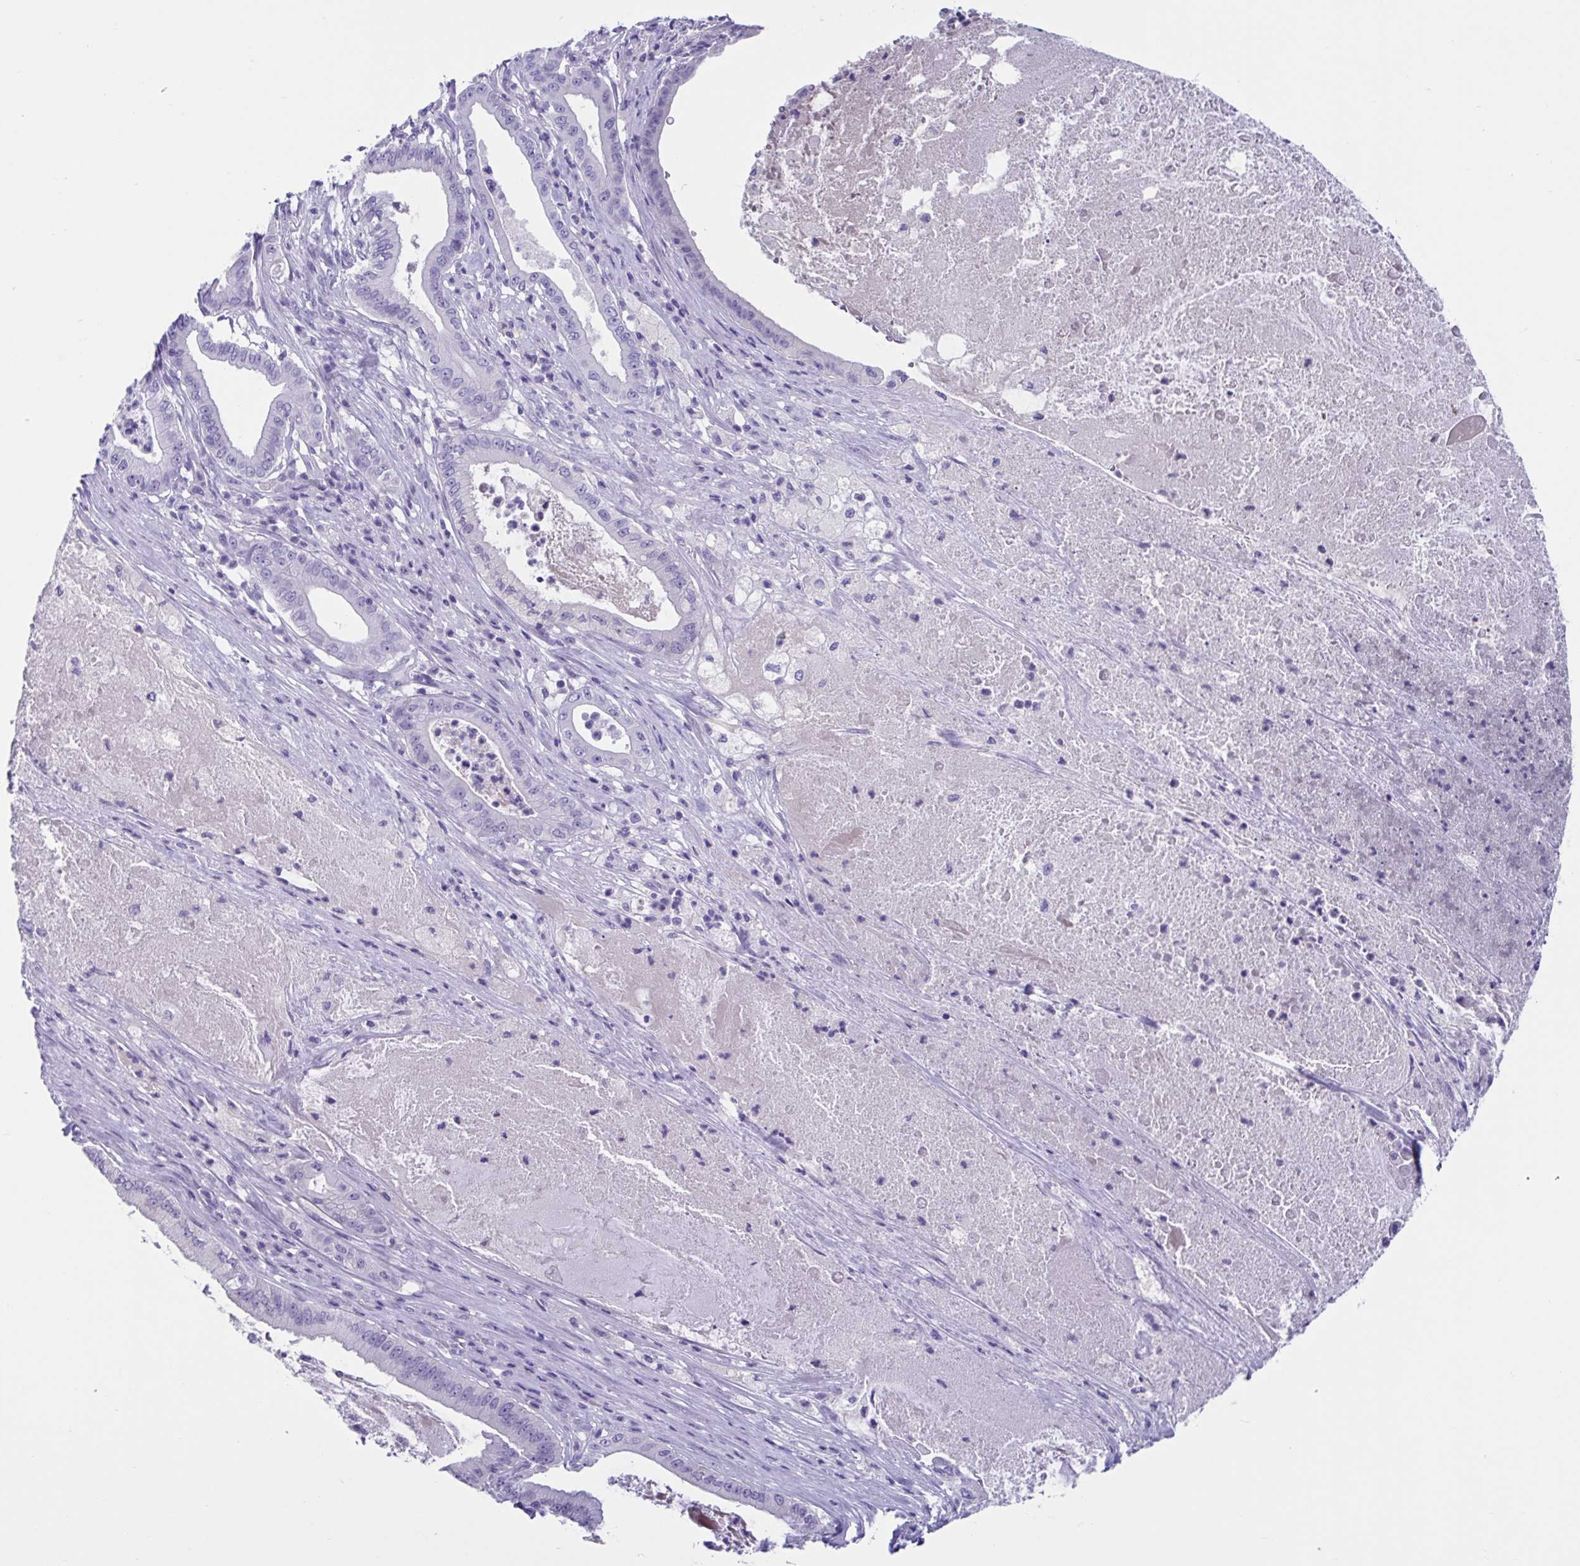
{"staining": {"intensity": "negative", "quantity": "none", "location": "none"}, "tissue": "pancreatic cancer", "cell_type": "Tumor cells", "image_type": "cancer", "snomed": [{"axis": "morphology", "description": "Adenocarcinoma, NOS"}, {"axis": "topography", "description": "Pancreas"}], "caption": "Immunohistochemical staining of pancreatic cancer (adenocarcinoma) displays no significant staining in tumor cells.", "gene": "USP35", "patient": {"sex": "male", "age": 71}}